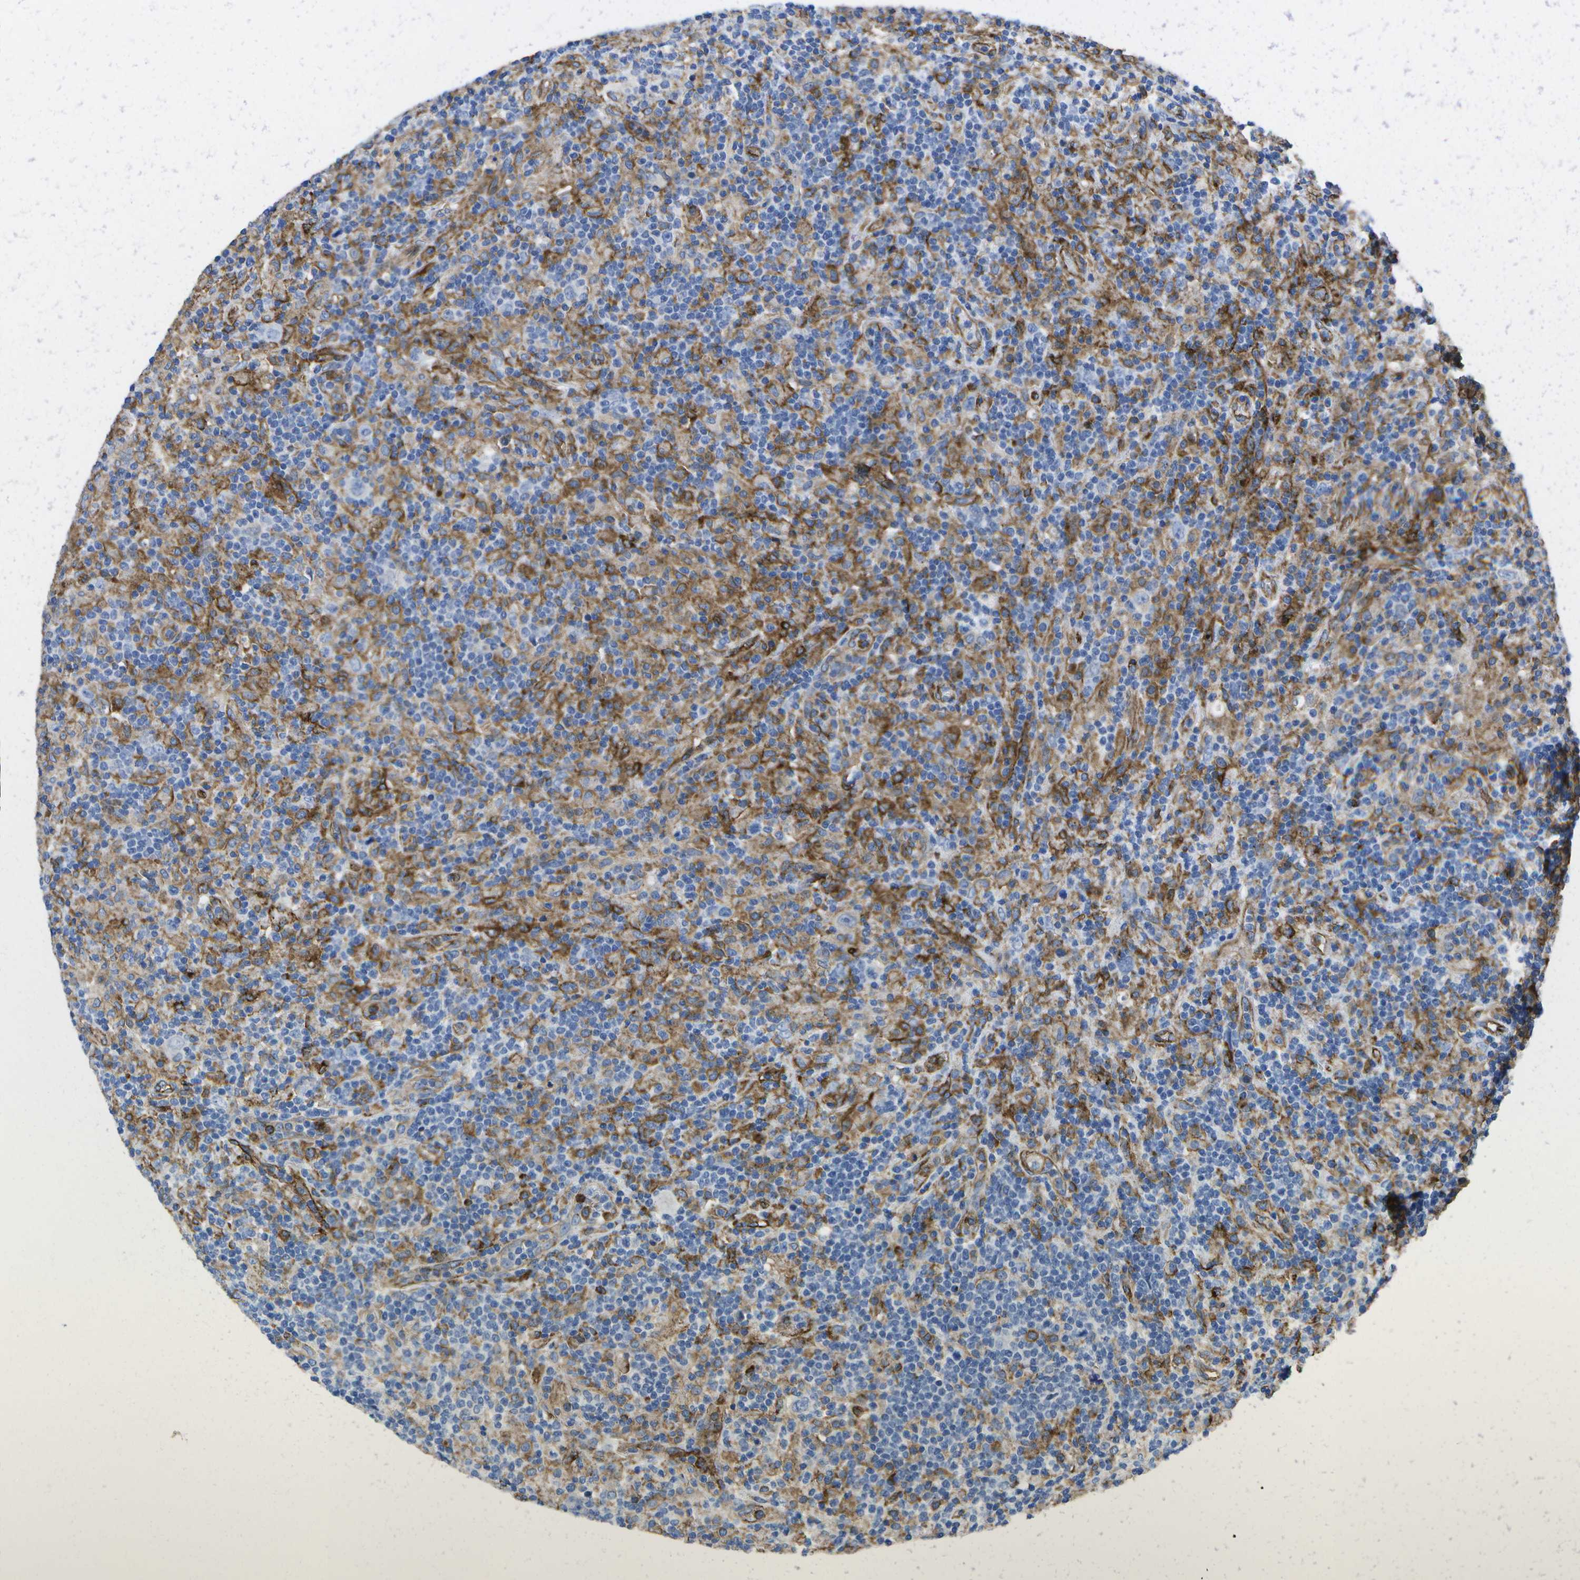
{"staining": {"intensity": "negative", "quantity": "none", "location": "none"}, "tissue": "lymphoma", "cell_type": "Tumor cells", "image_type": "cancer", "snomed": [{"axis": "morphology", "description": "Hodgkin's disease, NOS"}, {"axis": "topography", "description": "Lymph node"}], "caption": "A micrograph of human lymphoma is negative for staining in tumor cells.", "gene": "DYSF", "patient": {"sex": "male", "age": 70}}